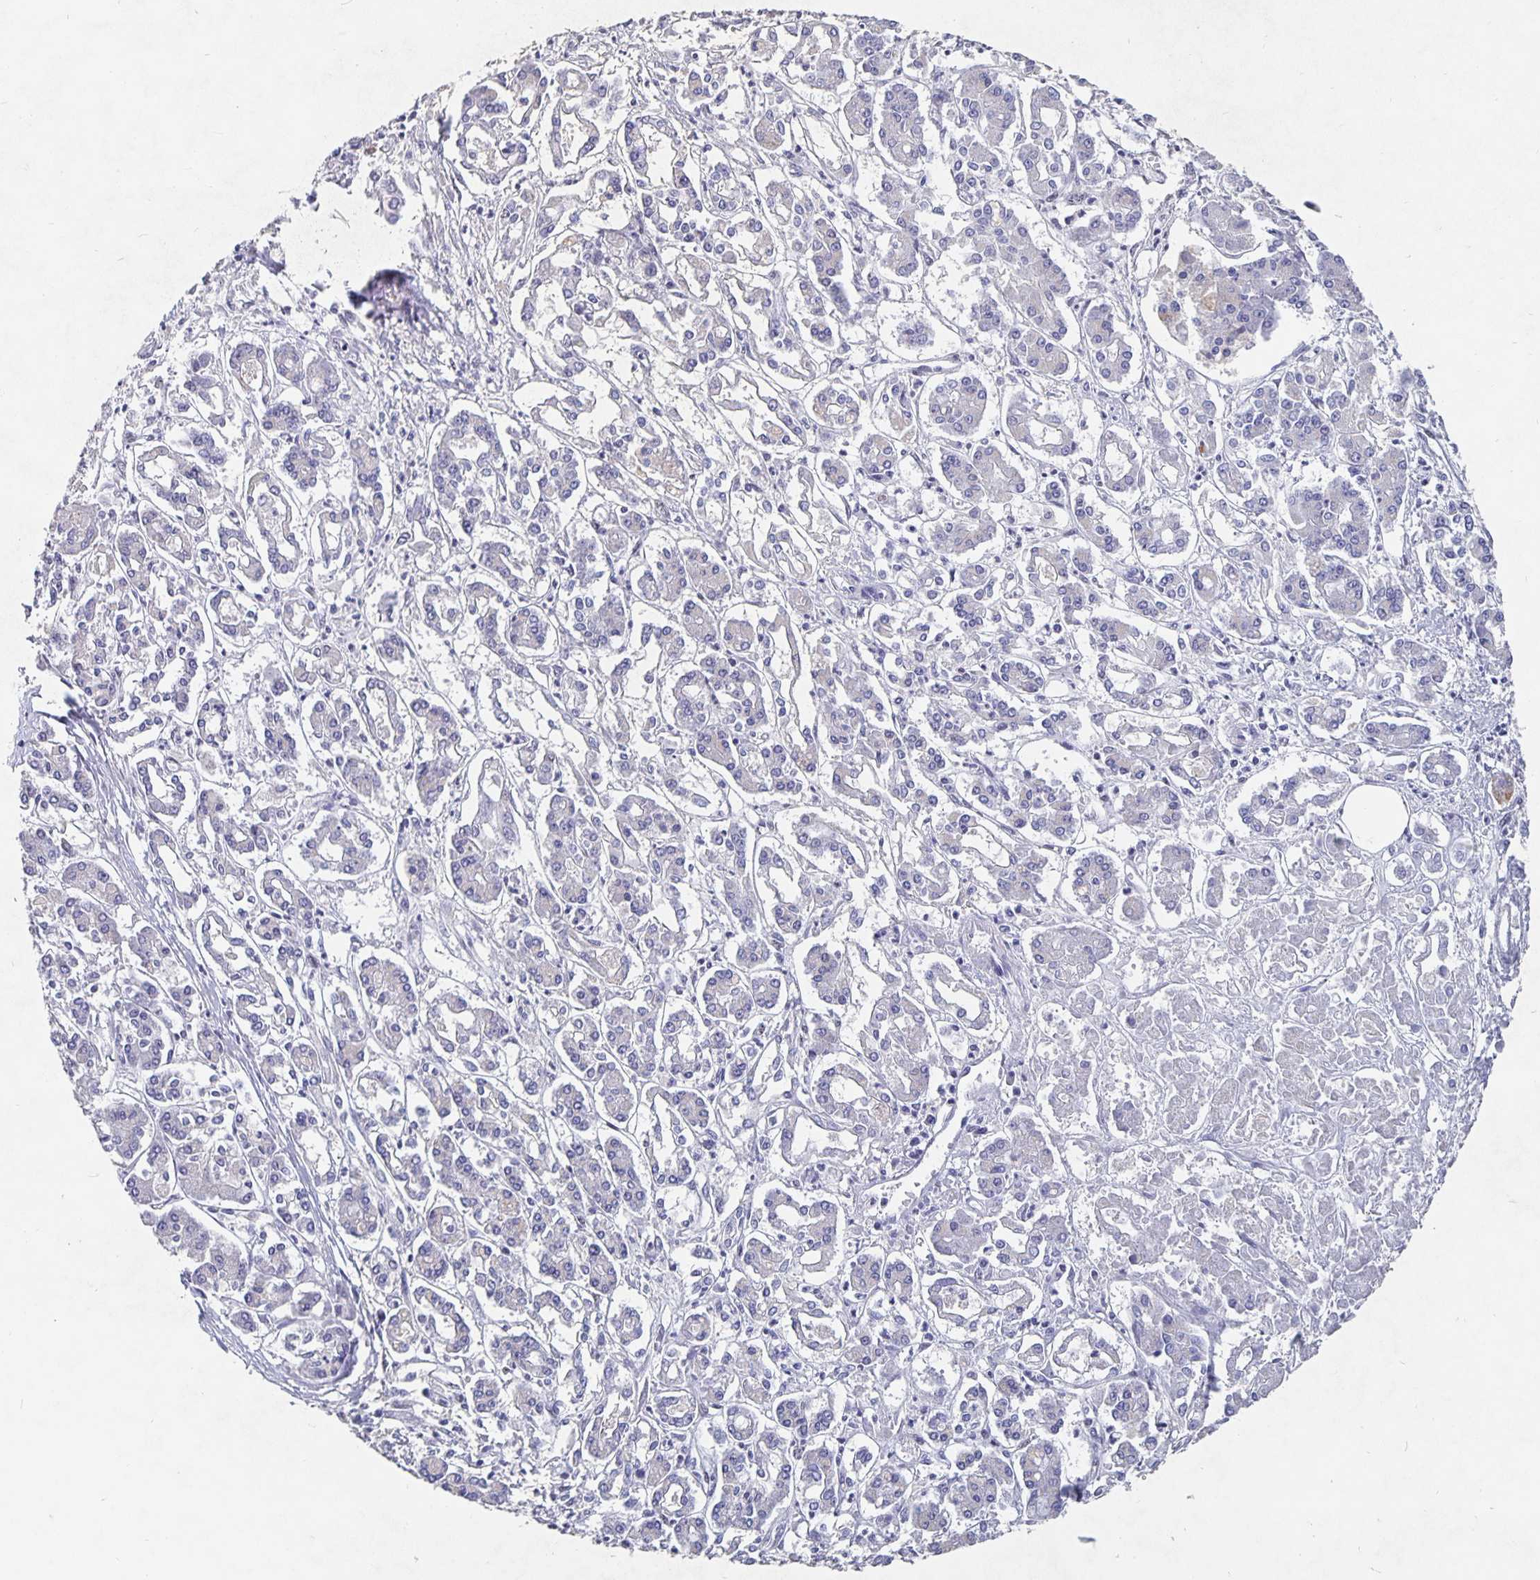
{"staining": {"intensity": "negative", "quantity": "none", "location": "none"}, "tissue": "pancreatic cancer", "cell_type": "Tumor cells", "image_type": "cancer", "snomed": [{"axis": "morphology", "description": "Adenocarcinoma, NOS"}, {"axis": "topography", "description": "Pancreas"}], "caption": "DAB immunohistochemical staining of human pancreatic cancer (adenocarcinoma) exhibits no significant expression in tumor cells.", "gene": "SMOC1", "patient": {"sex": "male", "age": 85}}